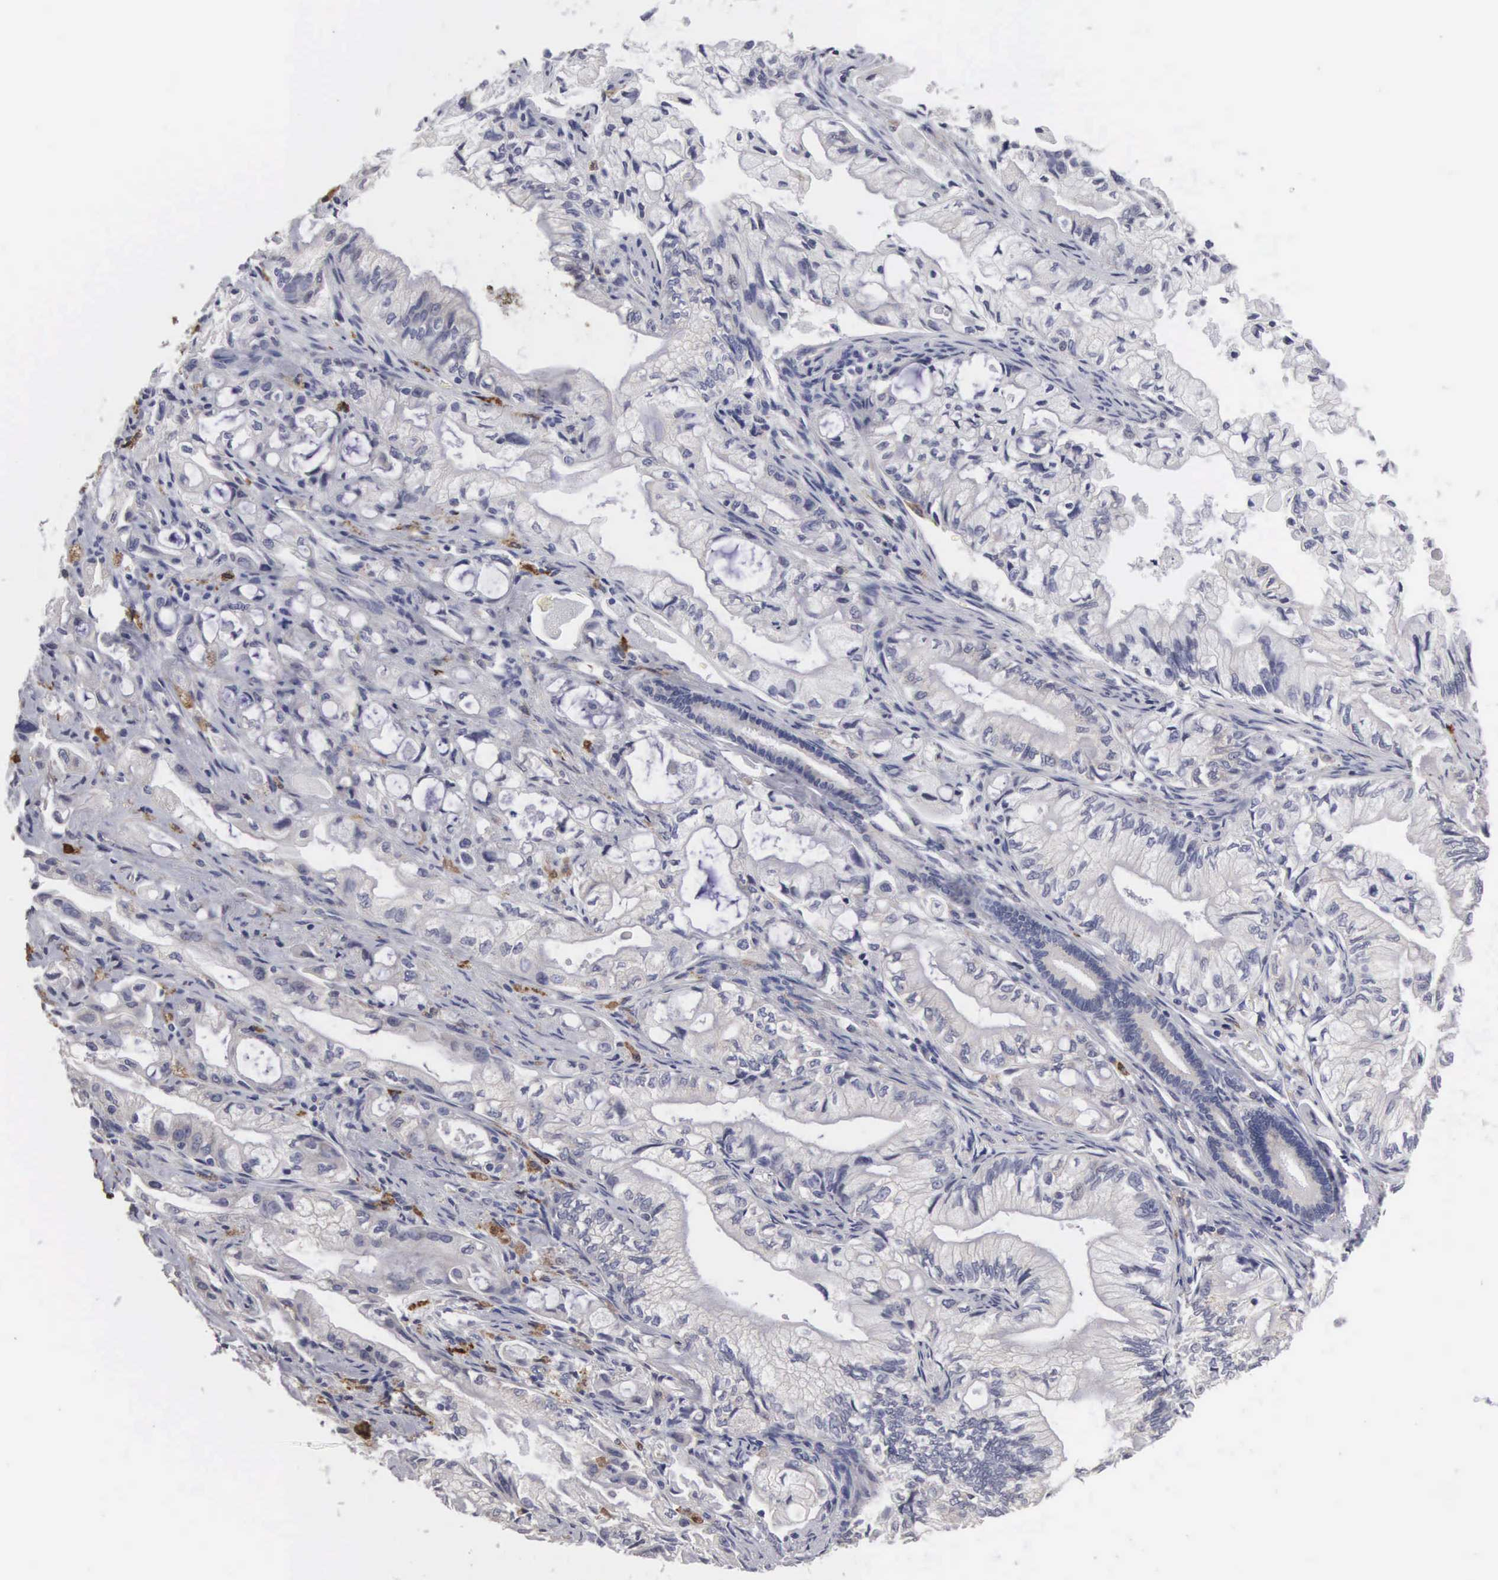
{"staining": {"intensity": "negative", "quantity": "none", "location": "none"}, "tissue": "pancreatic cancer", "cell_type": "Tumor cells", "image_type": "cancer", "snomed": [{"axis": "morphology", "description": "Adenocarcinoma, NOS"}, {"axis": "topography", "description": "Pancreas"}], "caption": "This is an IHC micrograph of pancreatic cancer. There is no expression in tumor cells.", "gene": "HMOX1", "patient": {"sex": "male", "age": 79}}